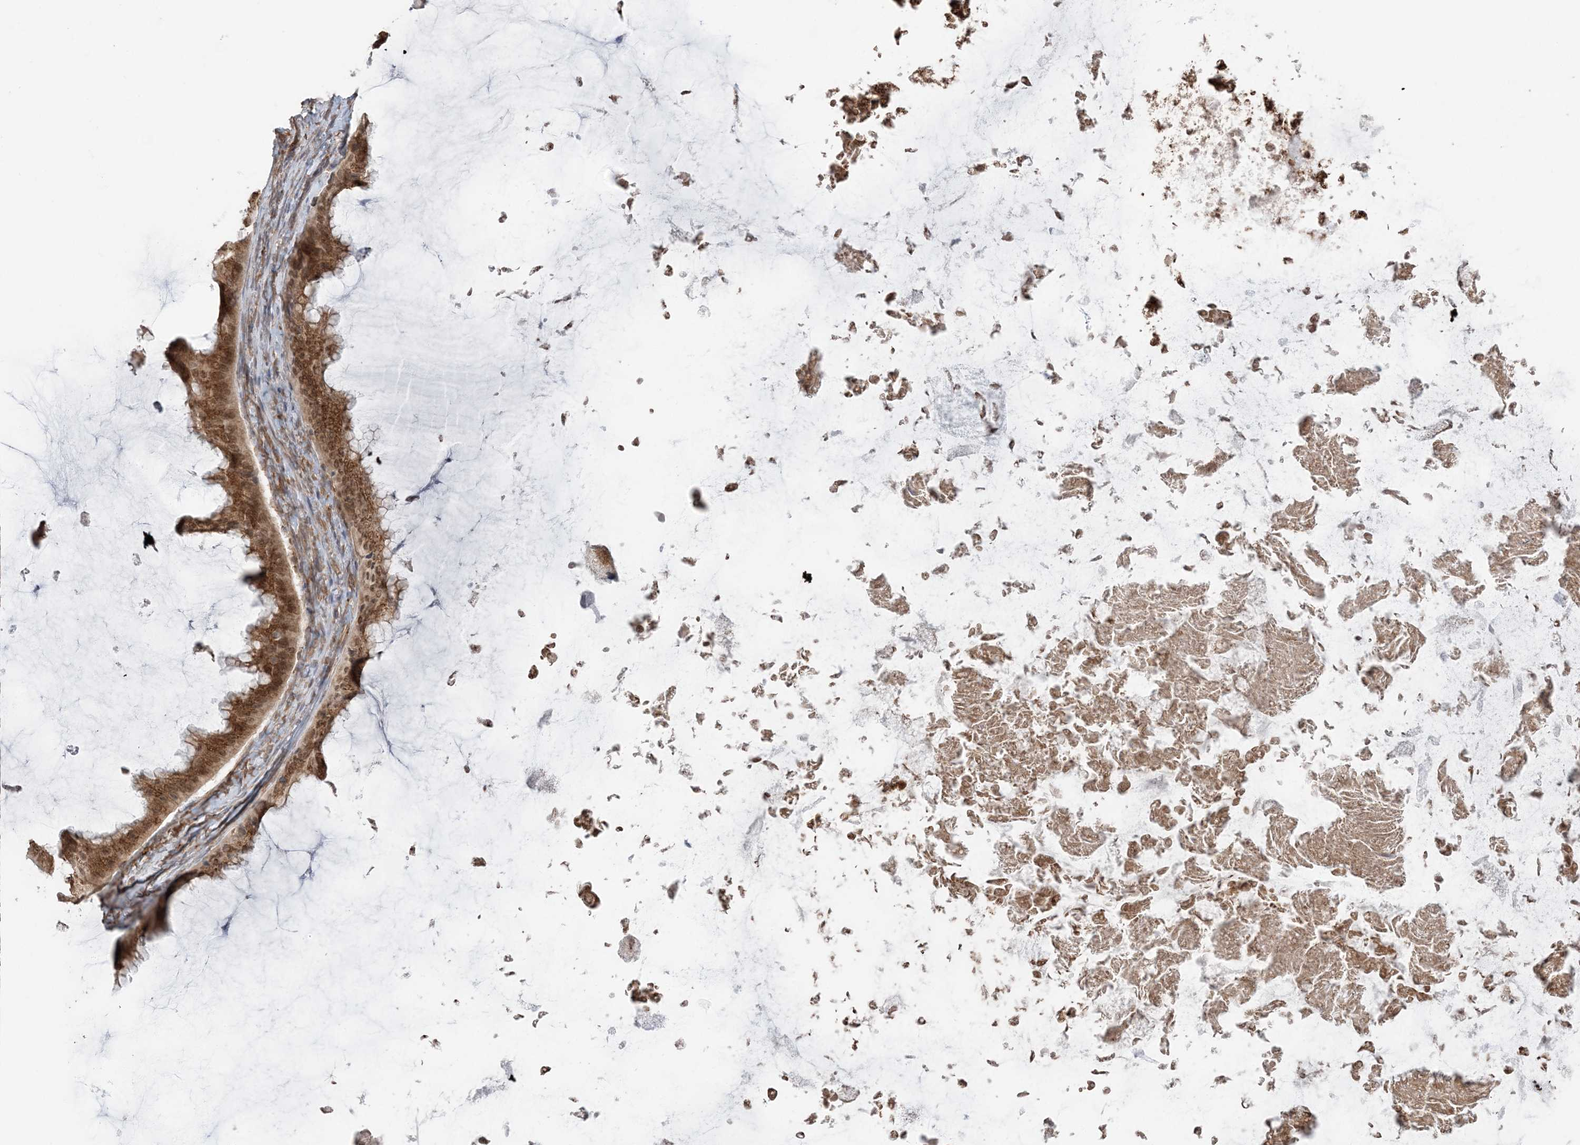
{"staining": {"intensity": "strong", "quantity": ">75%", "location": "cytoplasmic/membranous,nuclear"}, "tissue": "ovarian cancer", "cell_type": "Tumor cells", "image_type": "cancer", "snomed": [{"axis": "morphology", "description": "Cystadenocarcinoma, mucinous, NOS"}, {"axis": "topography", "description": "Ovary"}], "caption": "Immunohistochemistry histopathology image of neoplastic tissue: human mucinous cystadenocarcinoma (ovarian) stained using immunohistochemistry (IHC) reveals high levels of strong protein expression localized specifically in the cytoplasmic/membranous and nuclear of tumor cells, appearing as a cytoplasmic/membranous and nuclear brown color.", "gene": "TMED10", "patient": {"sex": "female", "age": 61}}